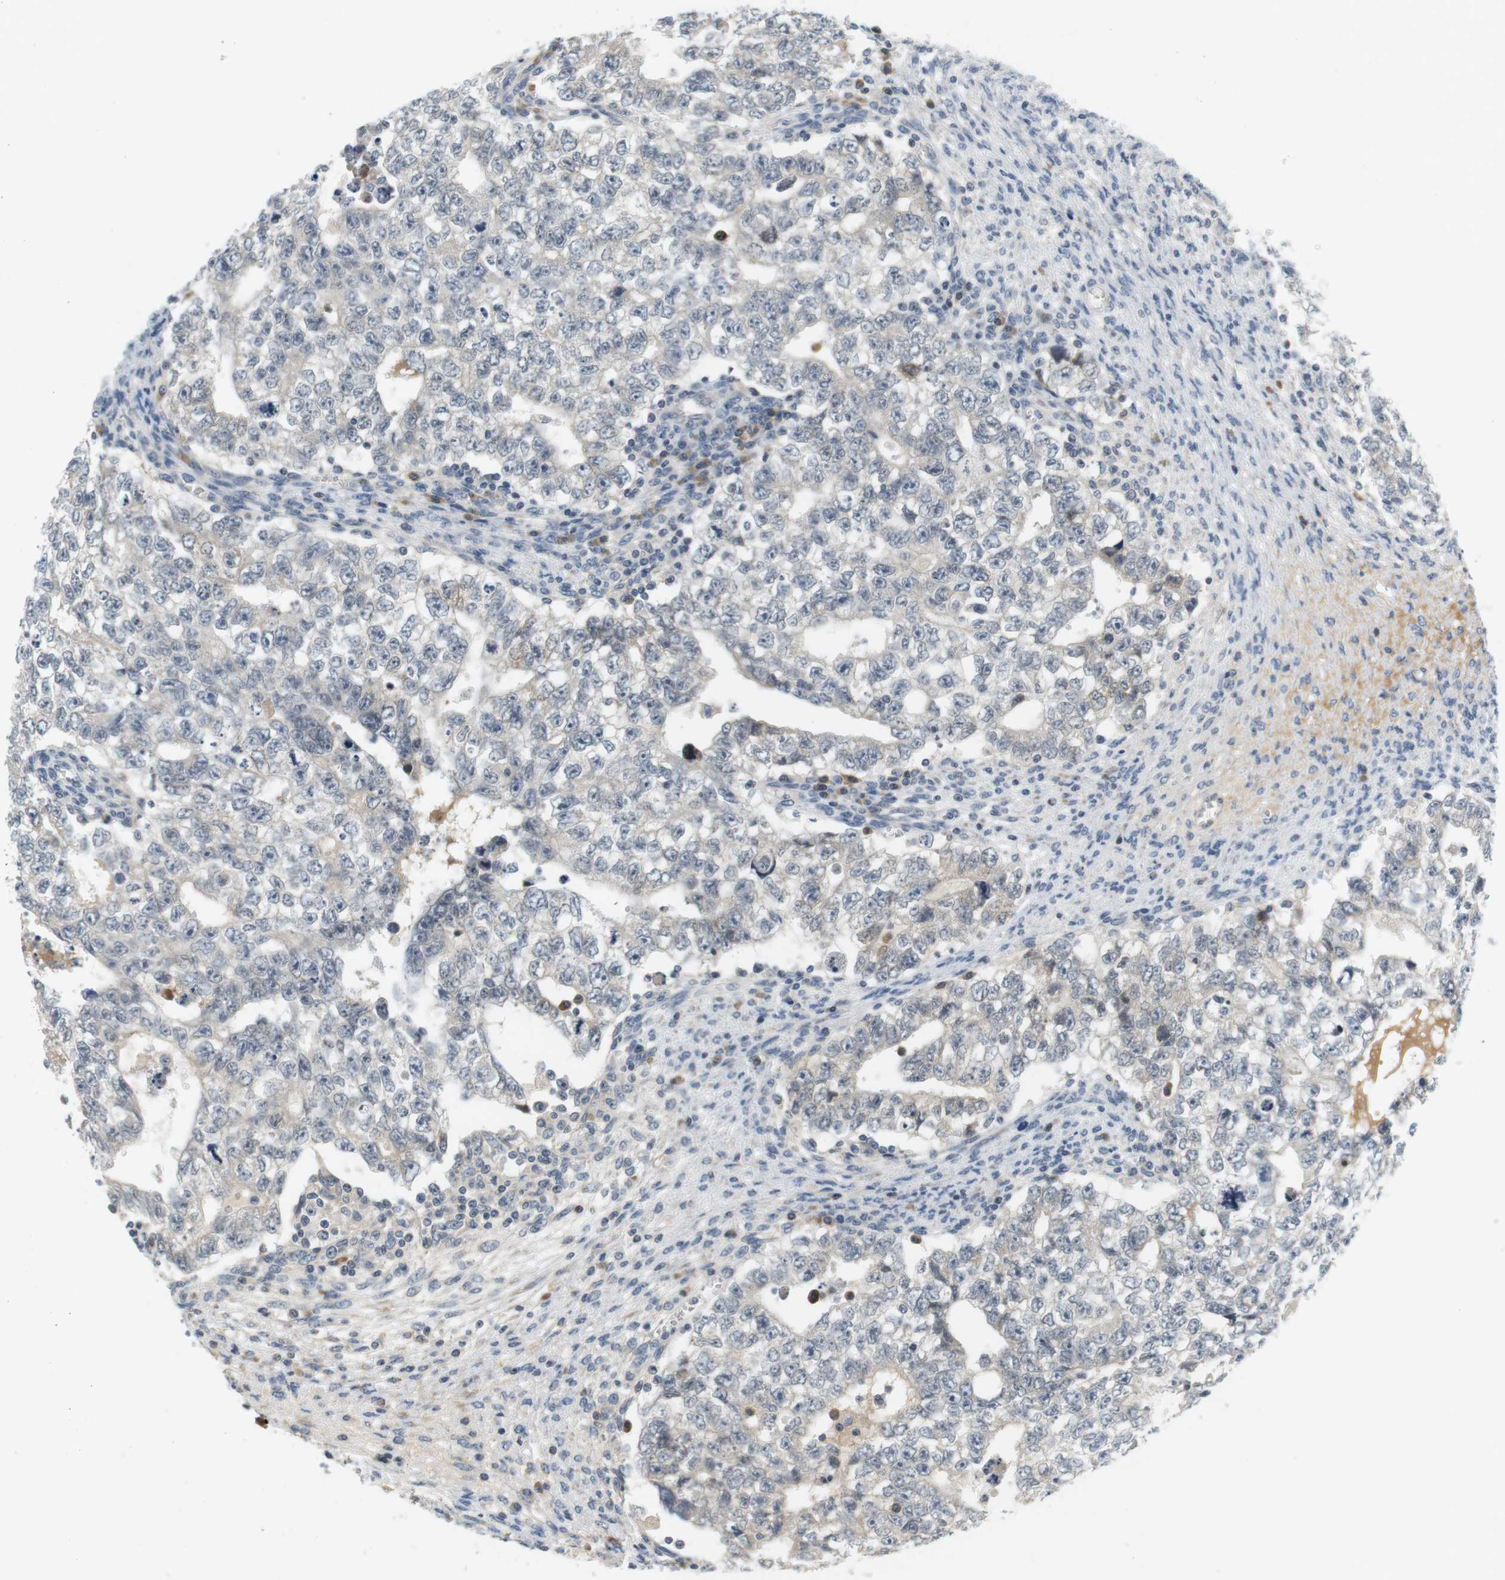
{"staining": {"intensity": "negative", "quantity": "none", "location": "none"}, "tissue": "testis cancer", "cell_type": "Tumor cells", "image_type": "cancer", "snomed": [{"axis": "morphology", "description": "Seminoma, NOS"}, {"axis": "morphology", "description": "Carcinoma, Embryonal, NOS"}, {"axis": "topography", "description": "Testis"}], "caption": "DAB (3,3'-diaminobenzidine) immunohistochemical staining of human testis cancer reveals no significant staining in tumor cells.", "gene": "WNT7A", "patient": {"sex": "male", "age": 38}}